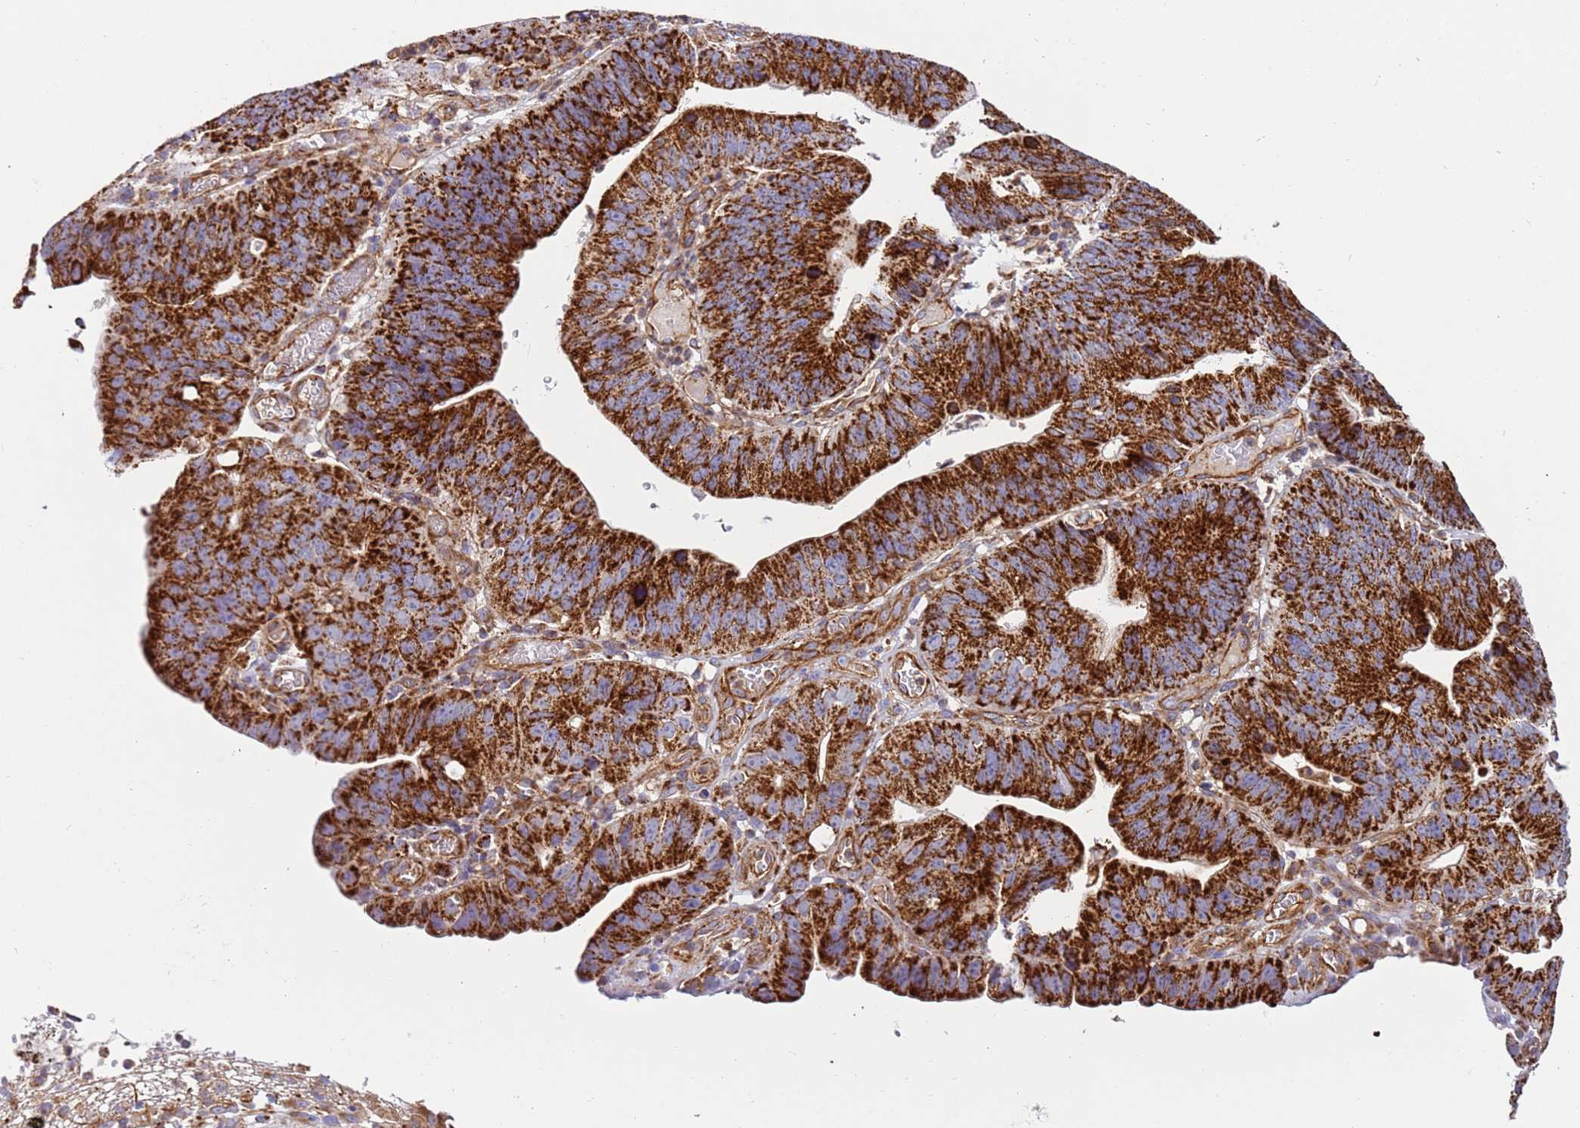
{"staining": {"intensity": "strong", "quantity": ">75%", "location": "cytoplasmic/membranous"}, "tissue": "stomach cancer", "cell_type": "Tumor cells", "image_type": "cancer", "snomed": [{"axis": "morphology", "description": "Adenocarcinoma, NOS"}, {"axis": "topography", "description": "Stomach"}], "caption": "Protein expression analysis of human stomach cancer (adenocarcinoma) reveals strong cytoplasmic/membranous positivity in about >75% of tumor cells.", "gene": "MRPL20", "patient": {"sex": "male", "age": 59}}